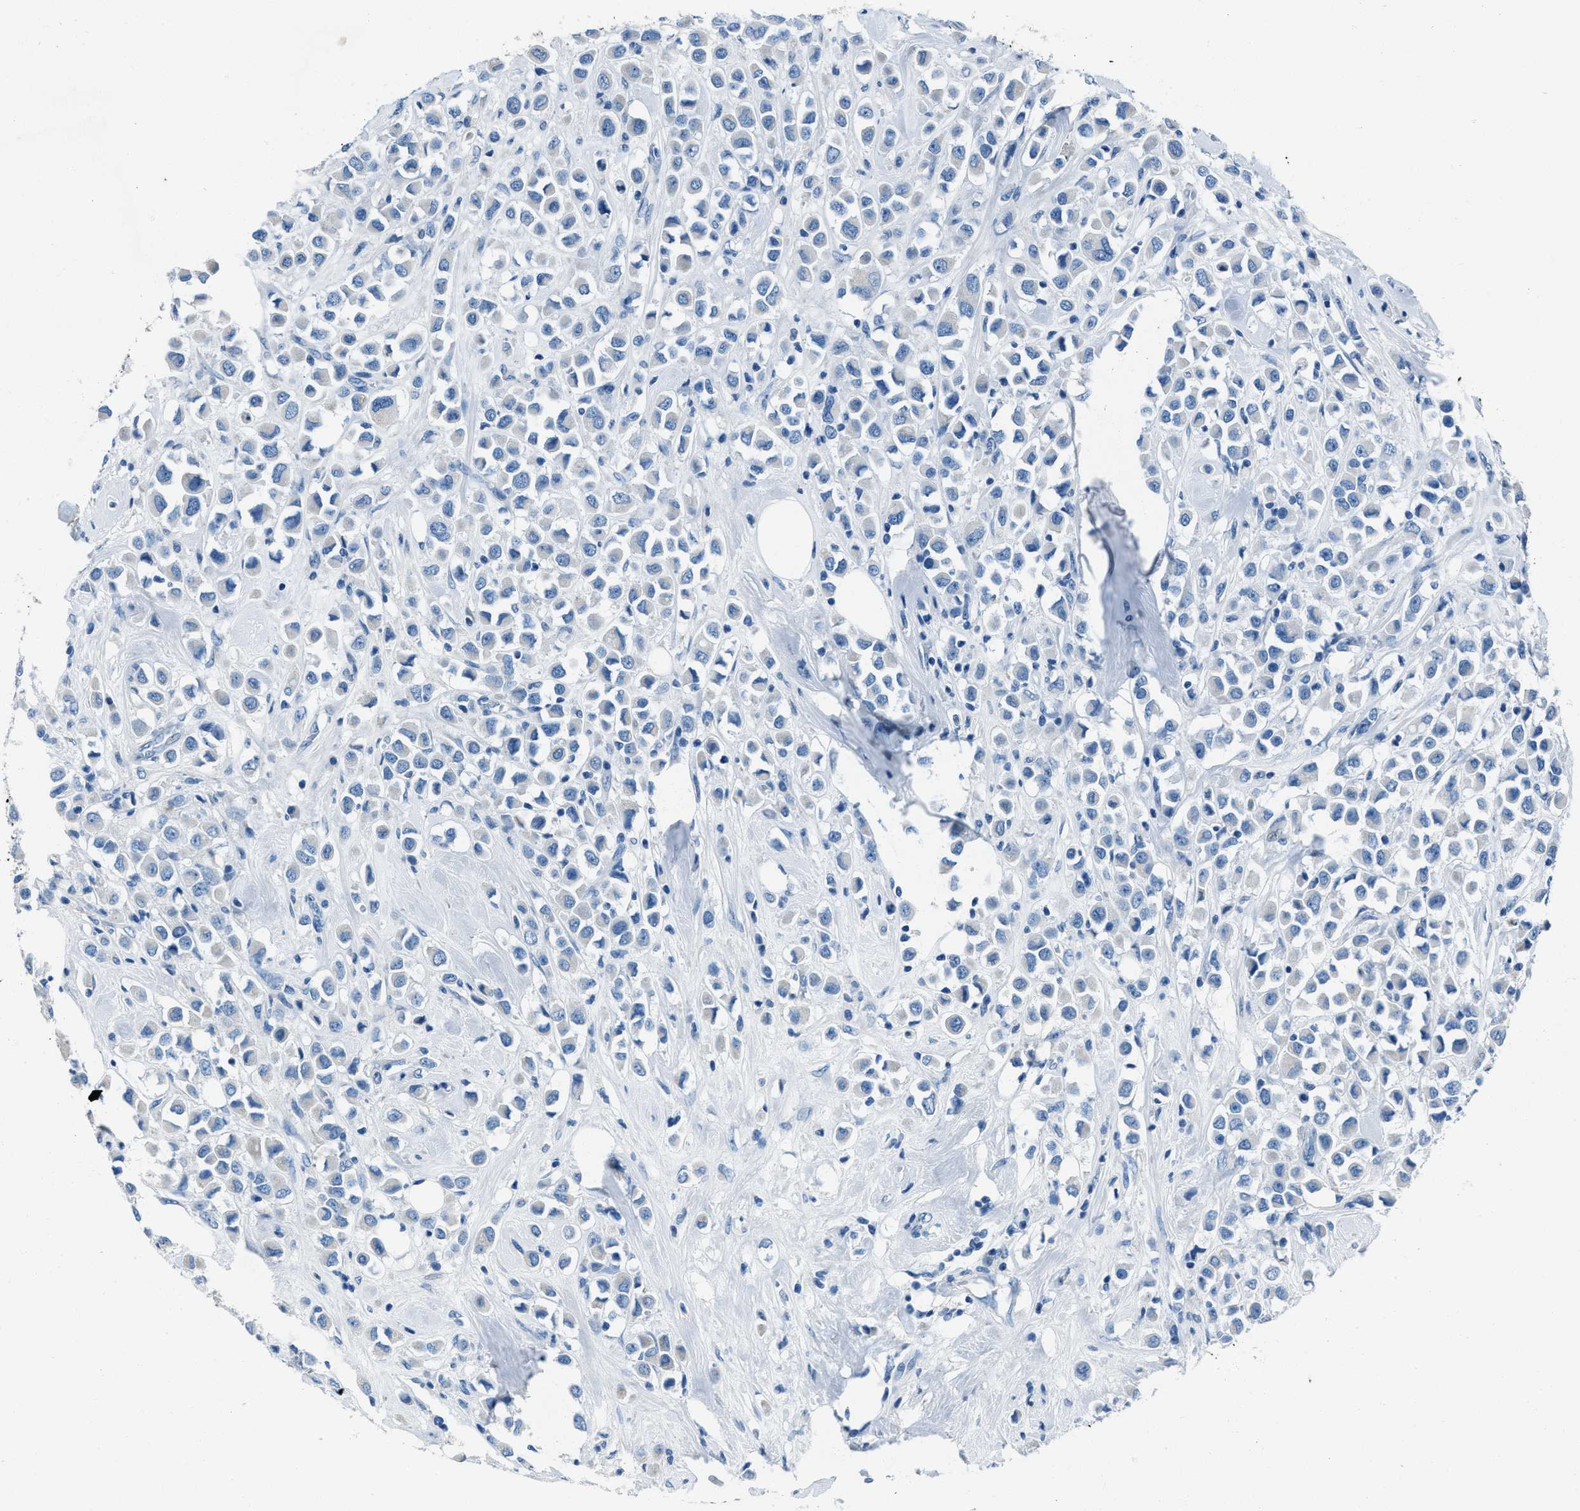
{"staining": {"intensity": "negative", "quantity": "none", "location": "none"}, "tissue": "breast cancer", "cell_type": "Tumor cells", "image_type": "cancer", "snomed": [{"axis": "morphology", "description": "Duct carcinoma"}, {"axis": "topography", "description": "Breast"}], "caption": "Immunohistochemistry of human intraductal carcinoma (breast) exhibits no expression in tumor cells.", "gene": "AMACR", "patient": {"sex": "female", "age": 61}}